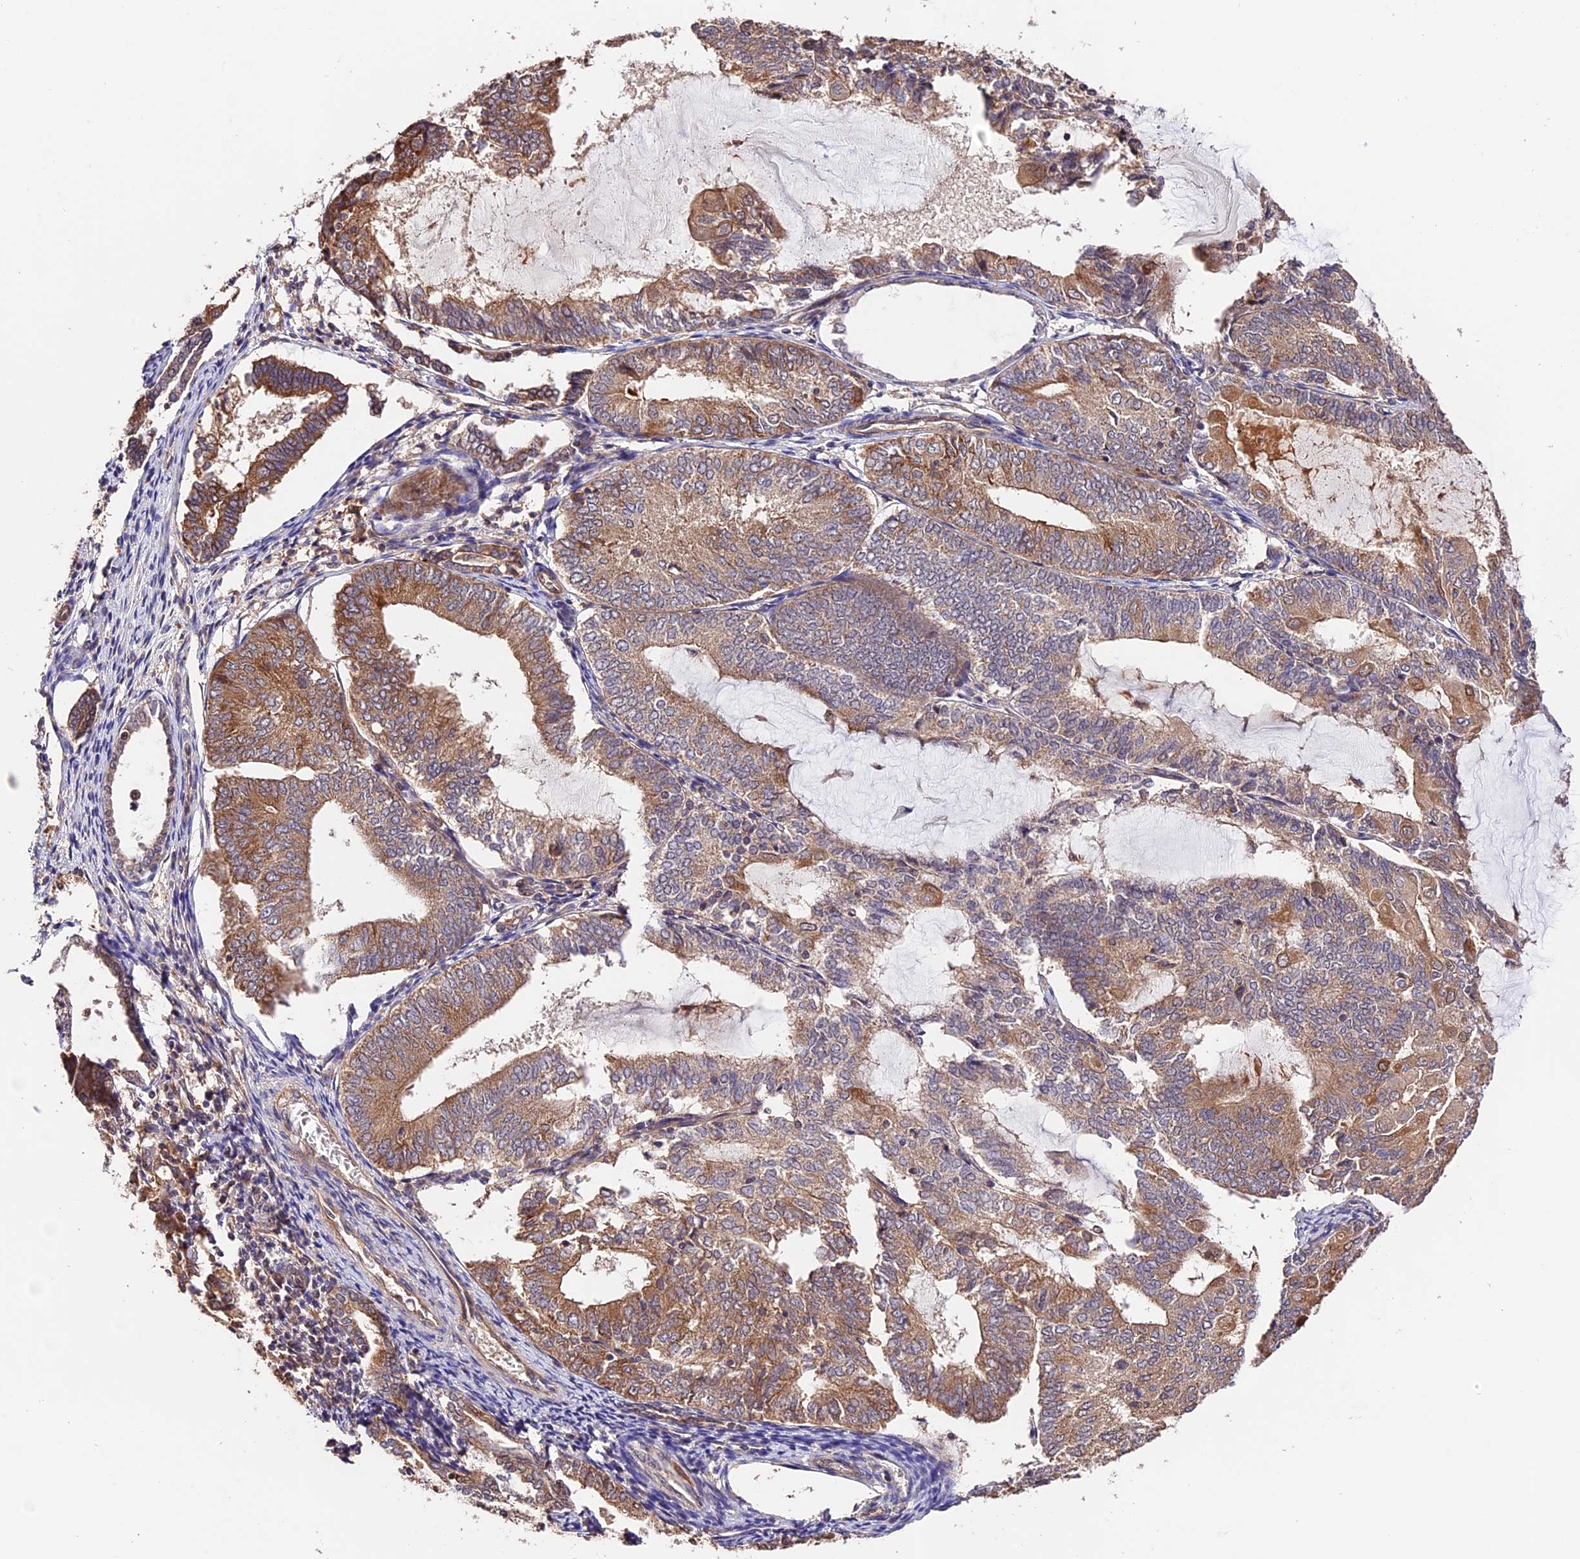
{"staining": {"intensity": "moderate", "quantity": ">75%", "location": "cytoplasmic/membranous"}, "tissue": "endometrial cancer", "cell_type": "Tumor cells", "image_type": "cancer", "snomed": [{"axis": "morphology", "description": "Adenocarcinoma, NOS"}, {"axis": "topography", "description": "Endometrium"}], "caption": "About >75% of tumor cells in human endometrial cancer (adenocarcinoma) exhibit moderate cytoplasmic/membranous protein positivity as visualized by brown immunohistochemical staining.", "gene": "CES3", "patient": {"sex": "female", "age": 81}}